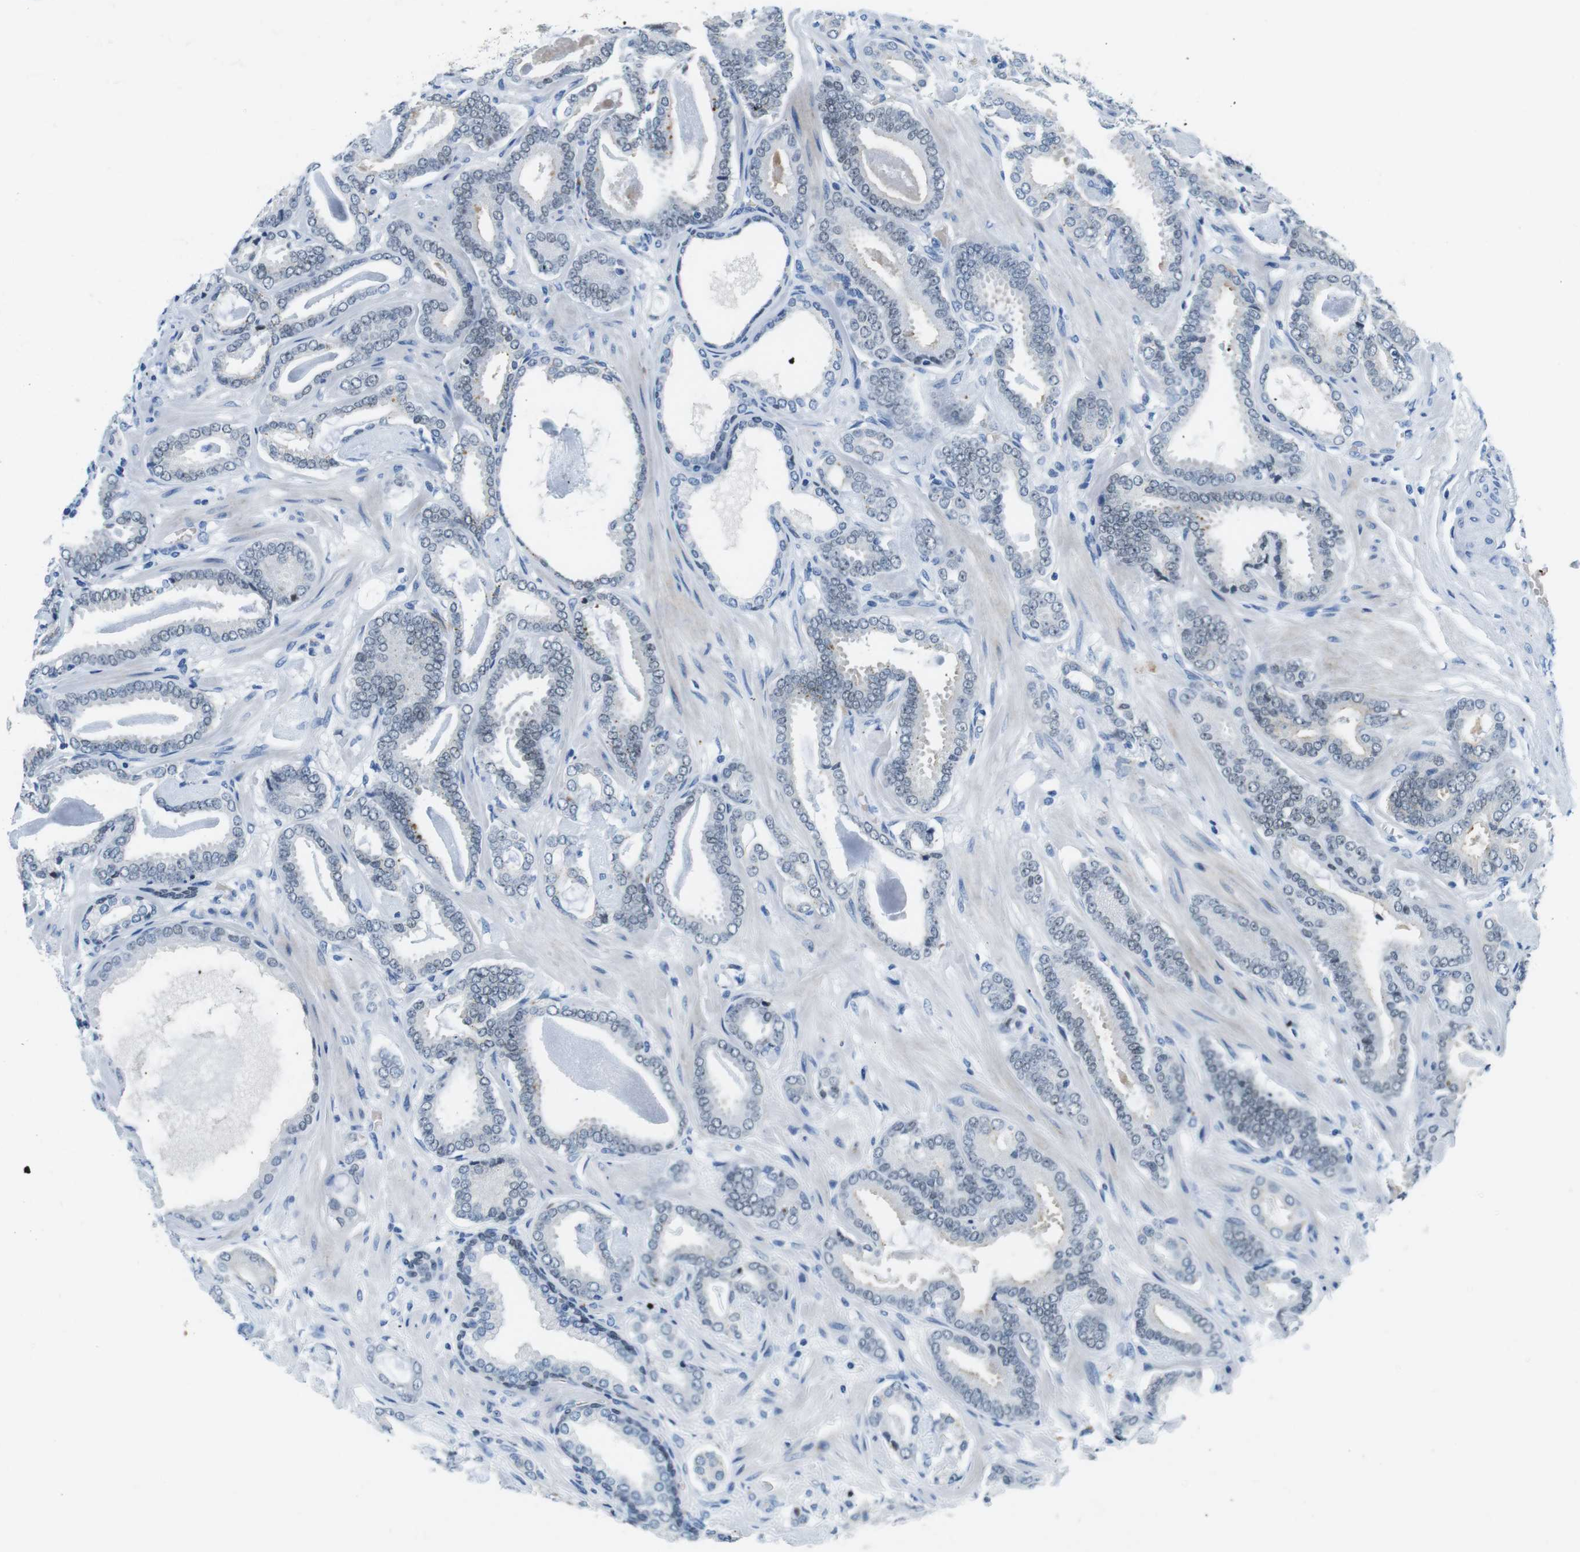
{"staining": {"intensity": "negative", "quantity": "none", "location": "none"}, "tissue": "prostate cancer", "cell_type": "Tumor cells", "image_type": "cancer", "snomed": [{"axis": "morphology", "description": "Adenocarcinoma, Low grade"}, {"axis": "topography", "description": "Prostate"}], "caption": "This is an immunohistochemistry (IHC) photomicrograph of low-grade adenocarcinoma (prostate). There is no positivity in tumor cells.", "gene": "TFAP2C", "patient": {"sex": "male", "age": 53}}